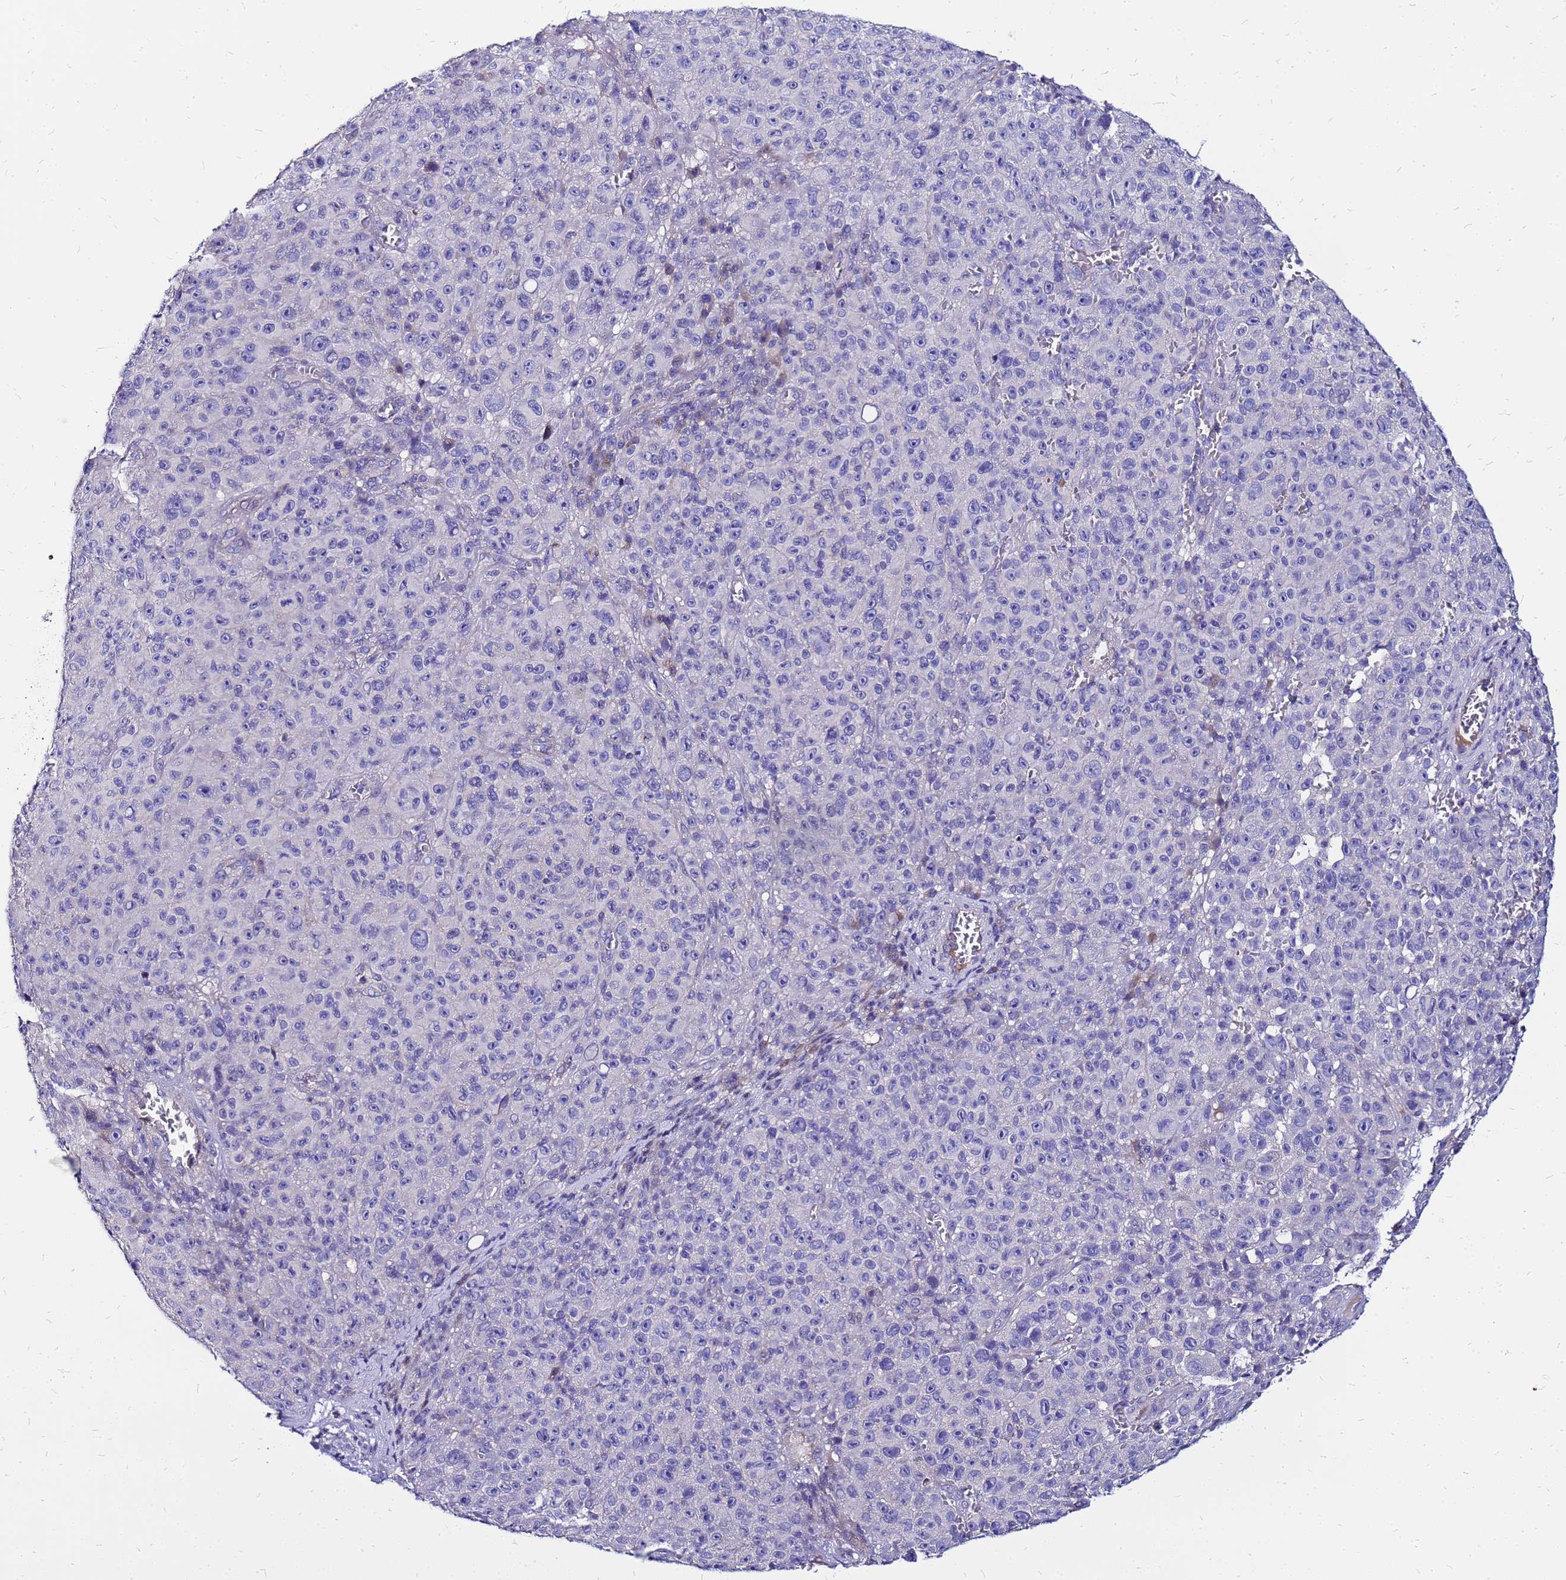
{"staining": {"intensity": "negative", "quantity": "none", "location": "none"}, "tissue": "melanoma", "cell_type": "Tumor cells", "image_type": "cancer", "snomed": [{"axis": "morphology", "description": "Malignant melanoma, NOS"}, {"axis": "topography", "description": "Skin"}], "caption": "Tumor cells show no significant staining in malignant melanoma.", "gene": "ARHGEF5", "patient": {"sex": "female", "age": 82}}